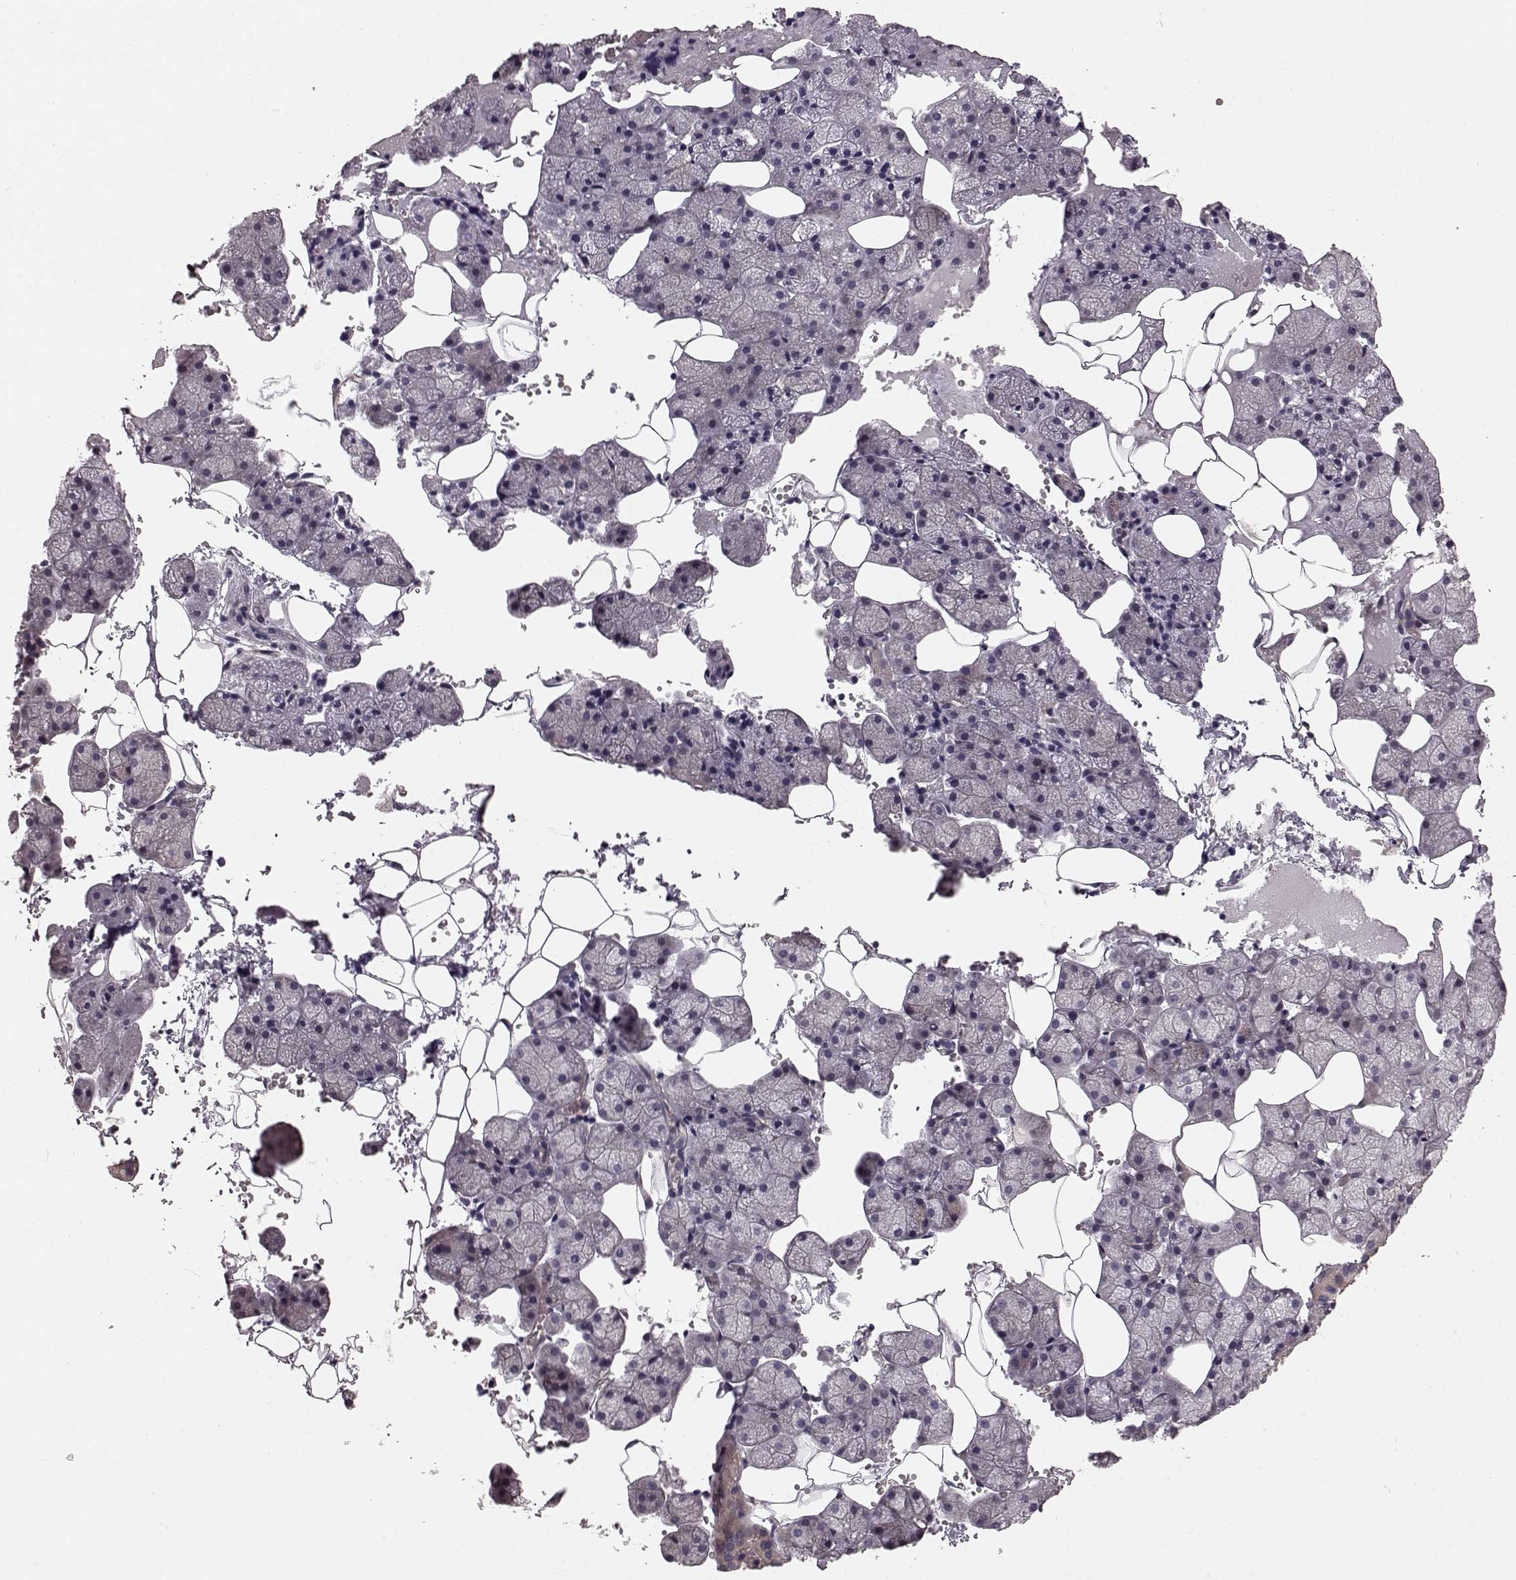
{"staining": {"intensity": "moderate", "quantity": "<25%", "location": "cytoplasmic/membranous"}, "tissue": "salivary gland", "cell_type": "Glandular cells", "image_type": "normal", "snomed": [{"axis": "morphology", "description": "Normal tissue, NOS"}, {"axis": "topography", "description": "Salivary gland"}], "caption": "Benign salivary gland displays moderate cytoplasmic/membranous positivity in about <25% of glandular cells (DAB (3,3'-diaminobenzidine) IHC with brightfield microscopy, high magnification)..", "gene": "SLC22A18", "patient": {"sex": "male", "age": 38}}